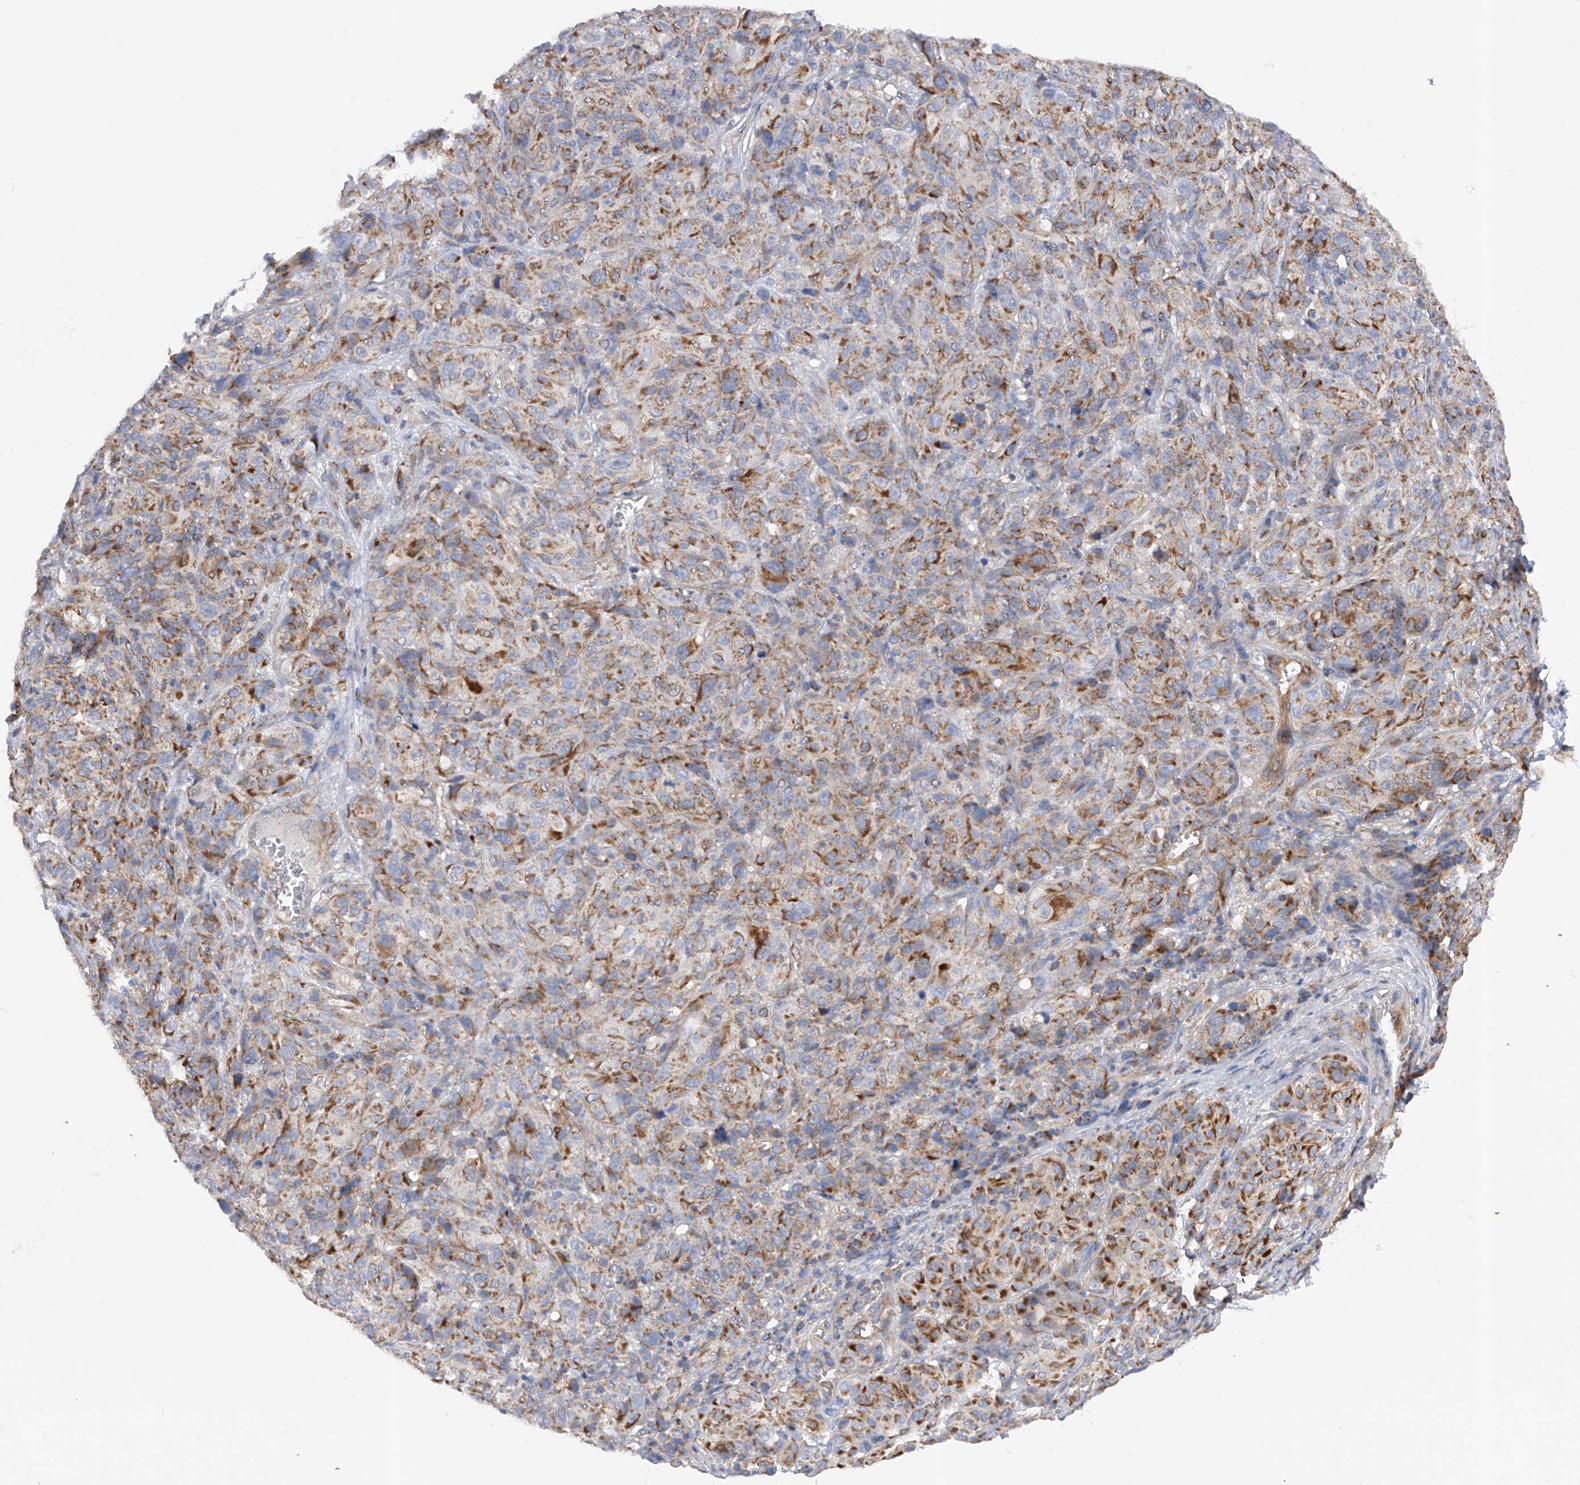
{"staining": {"intensity": "moderate", "quantity": ">75%", "location": "cytoplasmic/membranous"}, "tissue": "melanoma", "cell_type": "Tumor cells", "image_type": "cancer", "snomed": [{"axis": "morphology", "description": "Malignant melanoma, NOS"}, {"axis": "topography", "description": "Skin"}], "caption": "A brown stain shows moderate cytoplasmic/membranous positivity of a protein in melanoma tumor cells.", "gene": "PDSS2", "patient": {"sex": "male", "age": 73}}